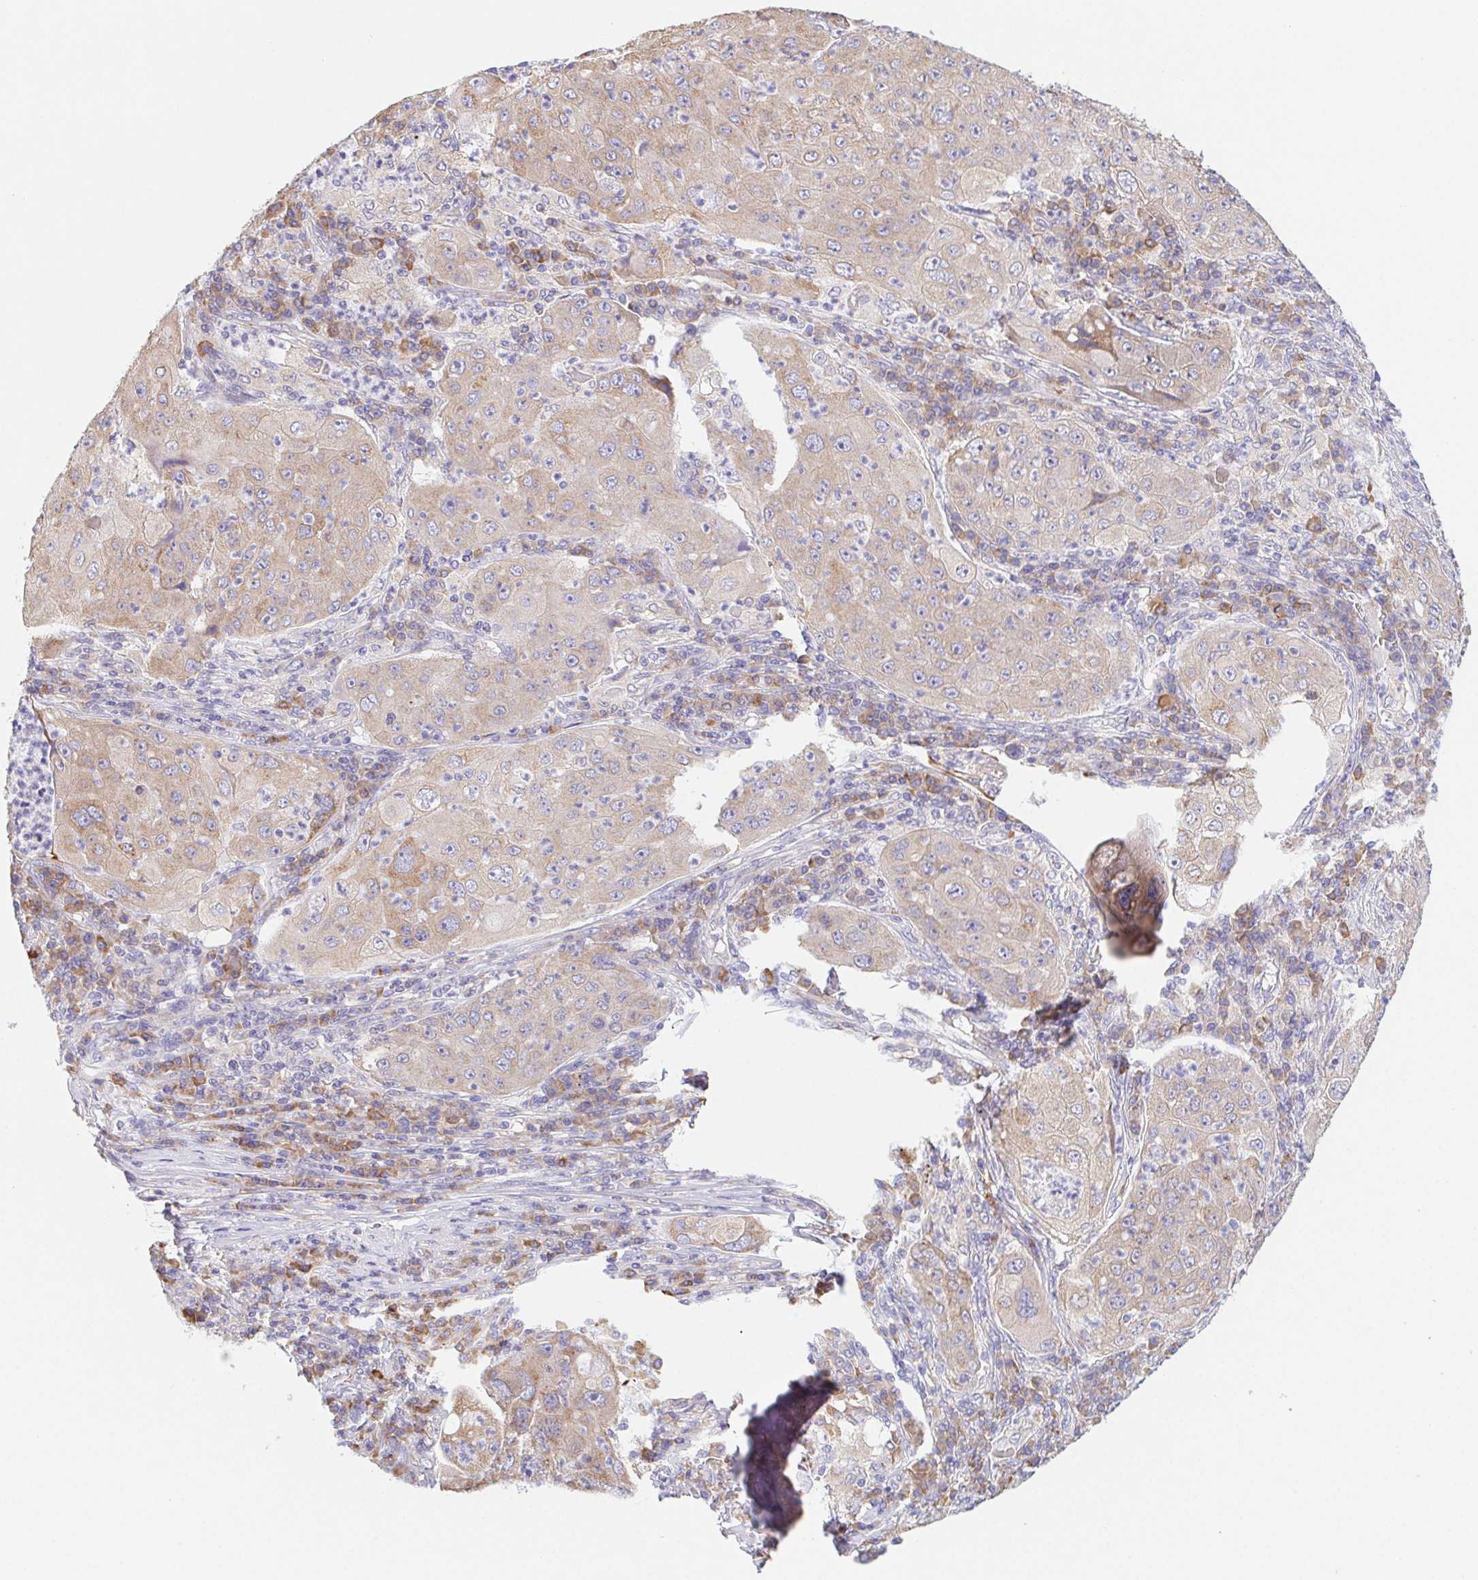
{"staining": {"intensity": "moderate", "quantity": ">75%", "location": "cytoplasmic/membranous"}, "tissue": "lung cancer", "cell_type": "Tumor cells", "image_type": "cancer", "snomed": [{"axis": "morphology", "description": "Squamous cell carcinoma, NOS"}, {"axis": "topography", "description": "Lung"}], "caption": "A brown stain shows moderate cytoplasmic/membranous positivity of a protein in human lung cancer (squamous cell carcinoma) tumor cells. (DAB (3,3'-diaminobenzidine) = brown stain, brightfield microscopy at high magnification).", "gene": "ADAM8", "patient": {"sex": "female", "age": 59}}